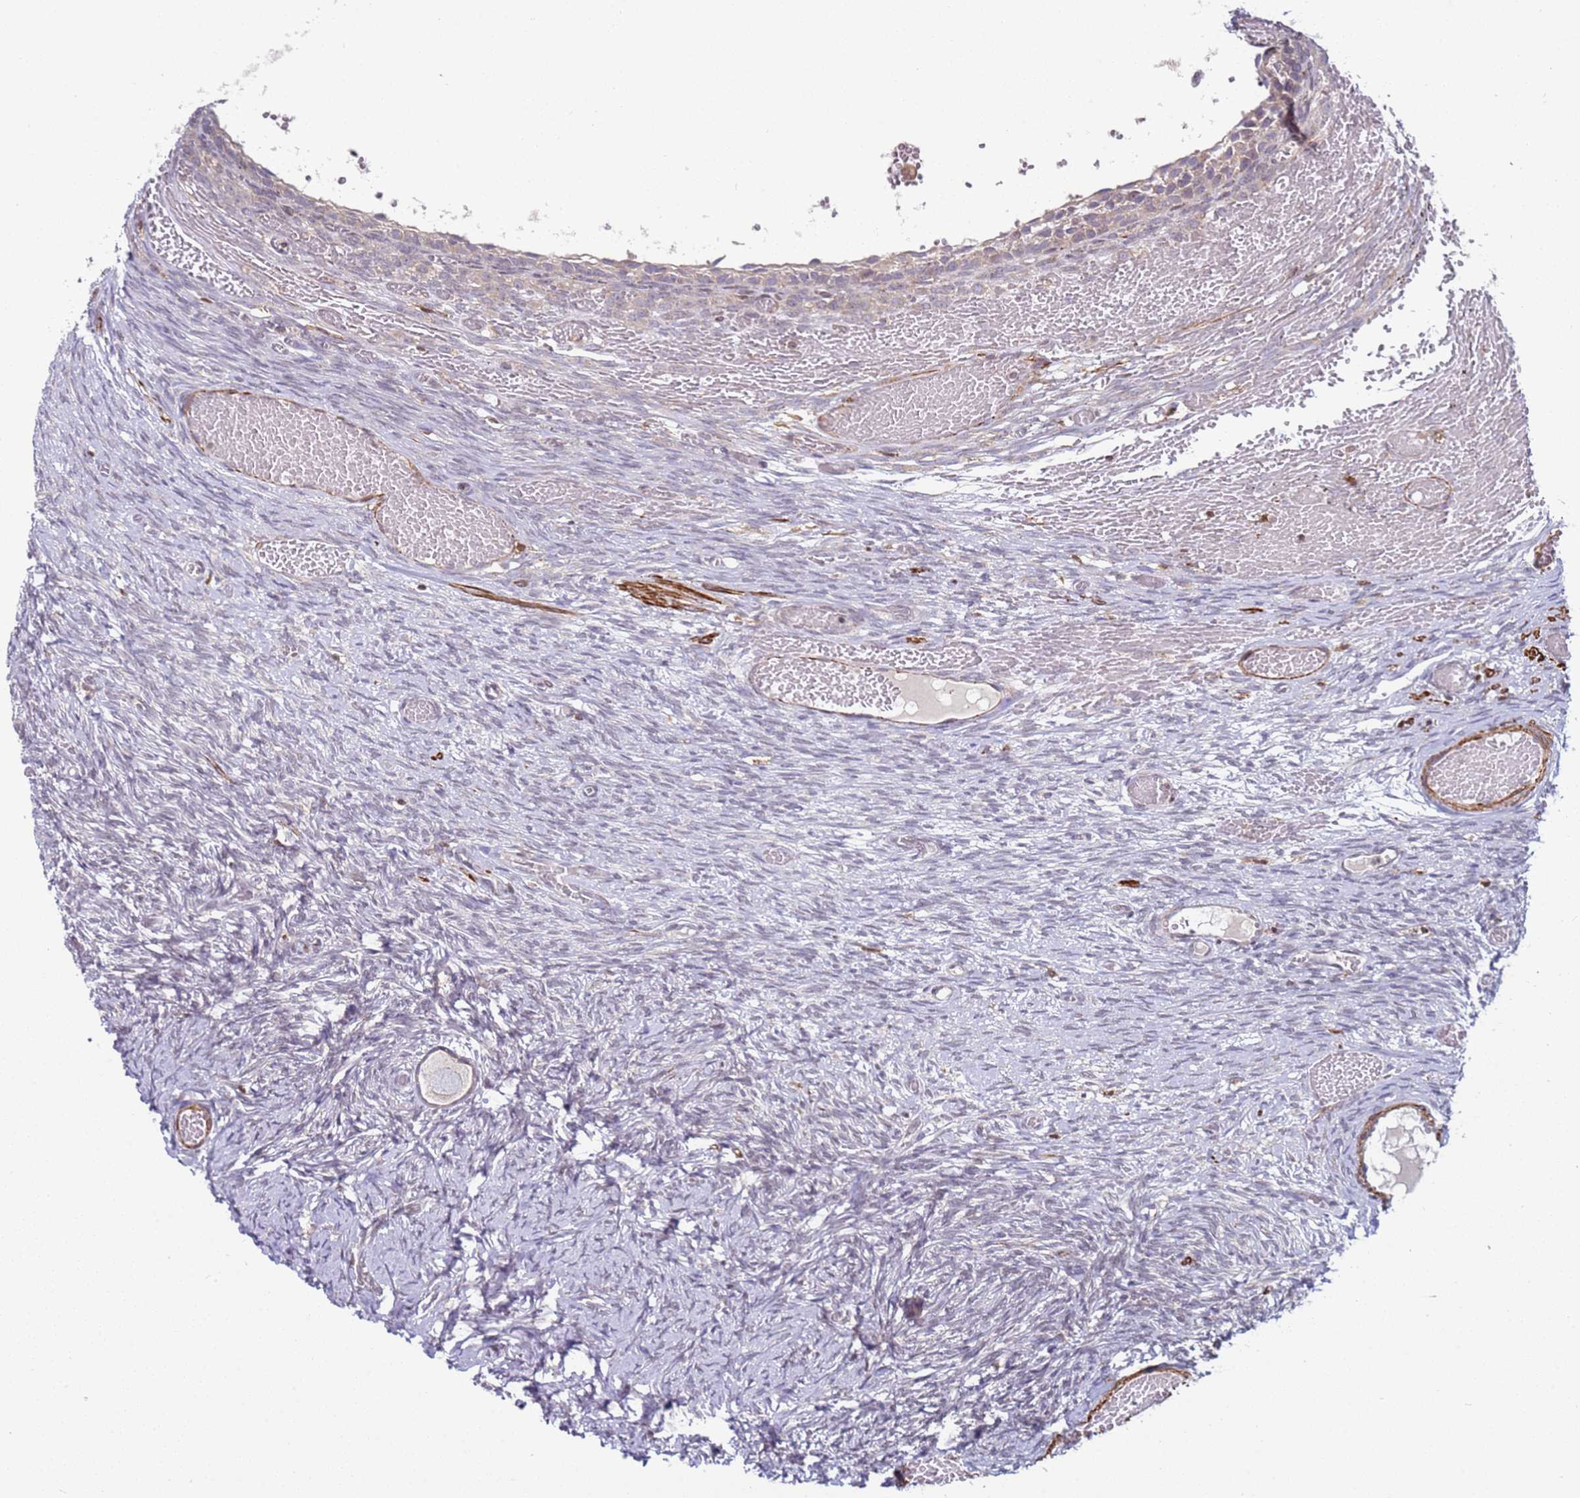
{"staining": {"intensity": "negative", "quantity": "none", "location": "none"}, "tissue": "ovary", "cell_type": "Follicle cells", "image_type": "normal", "snomed": [{"axis": "morphology", "description": "Adenocarcinoma, NOS"}, {"axis": "topography", "description": "Endometrium"}], "caption": "Image shows no significant protein staining in follicle cells of benign ovary.", "gene": "SNAPC4", "patient": {"sex": "female", "age": 32}}